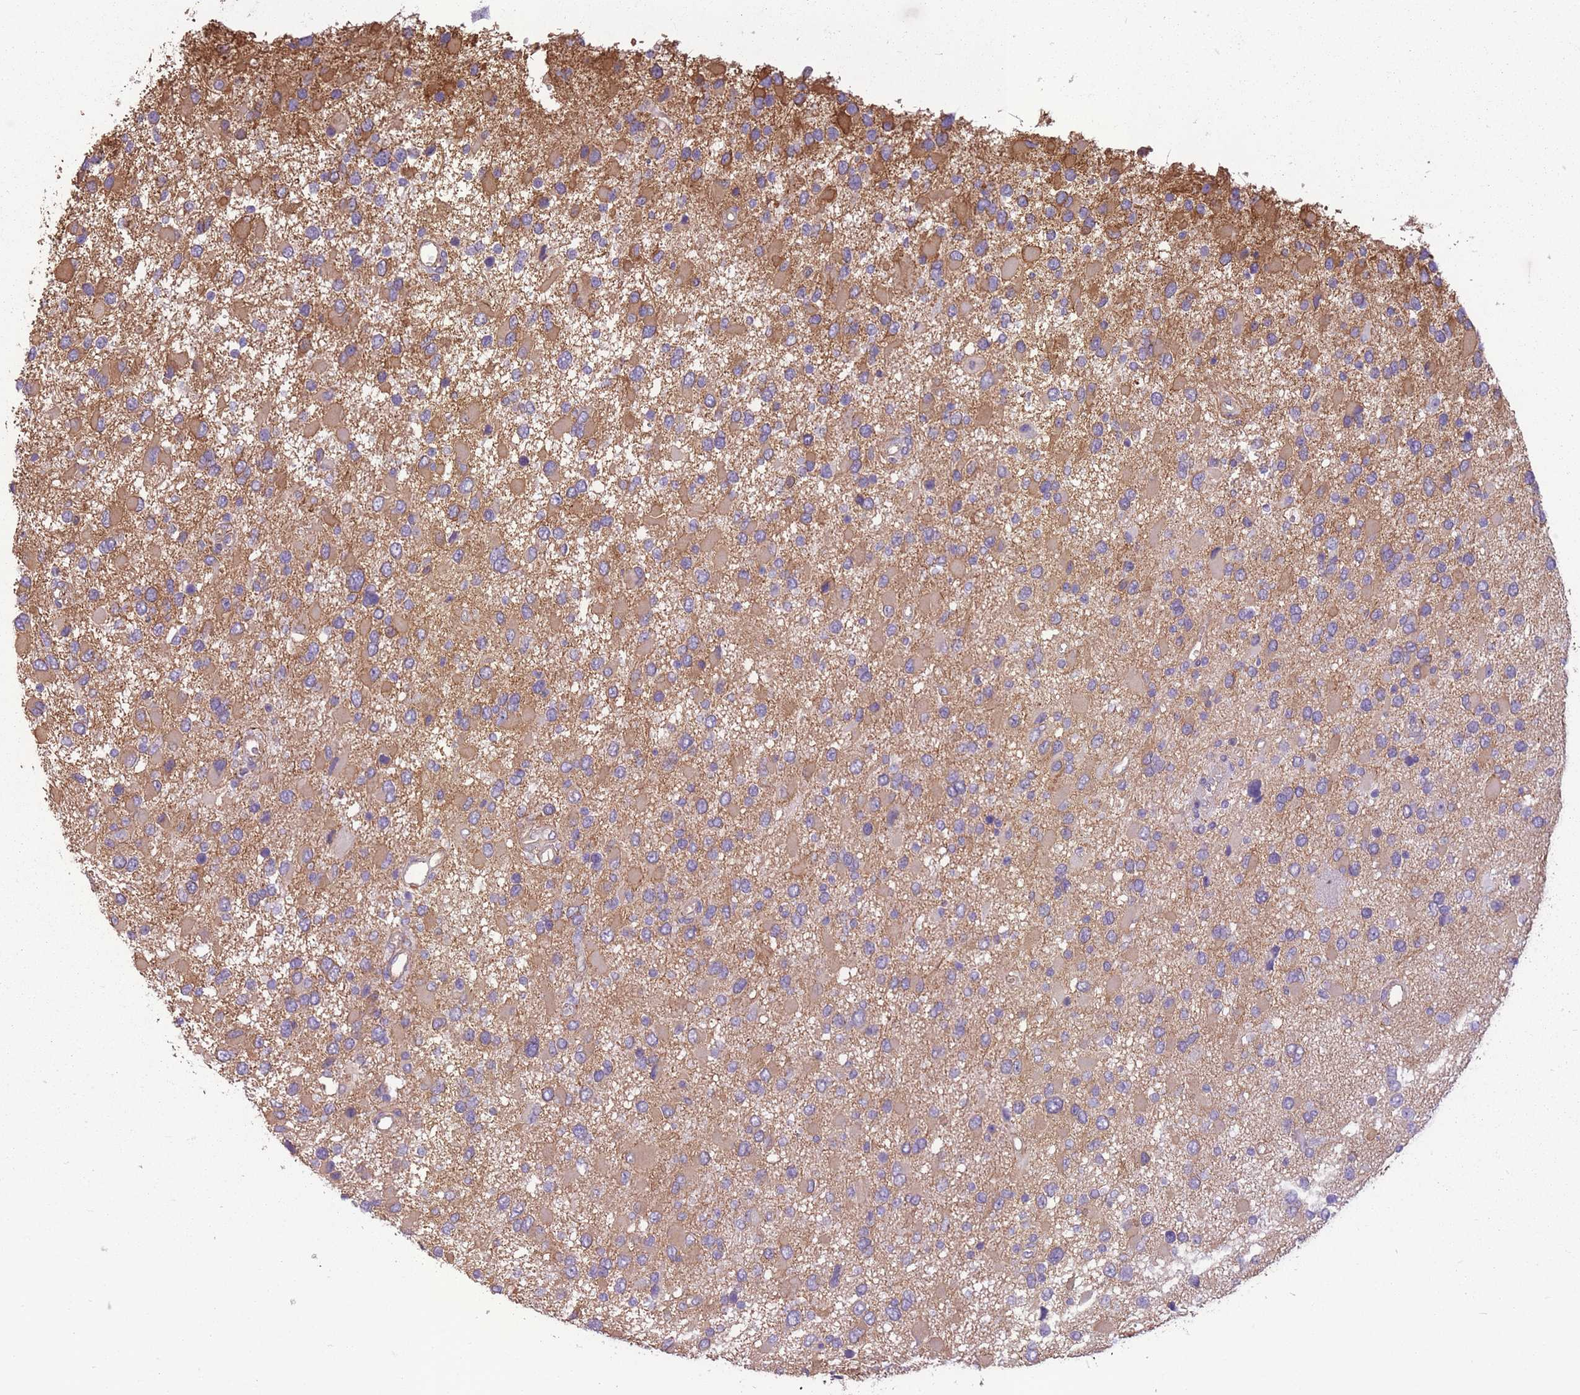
{"staining": {"intensity": "weak", "quantity": "25%-75%", "location": "cytoplasmic/membranous"}, "tissue": "glioma", "cell_type": "Tumor cells", "image_type": "cancer", "snomed": [{"axis": "morphology", "description": "Glioma, malignant, High grade"}, {"axis": "topography", "description": "Brain"}], "caption": "A low amount of weak cytoplasmic/membranous positivity is seen in about 25%-75% of tumor cells in malignant high-grade glioma tissue. (DAB (3,3'-diaminobenzidine) IHC, brown staining for protein, blue staining for nuclei).", "gene": "ADD1", "patient": {"sex": "male", "age": 53}}